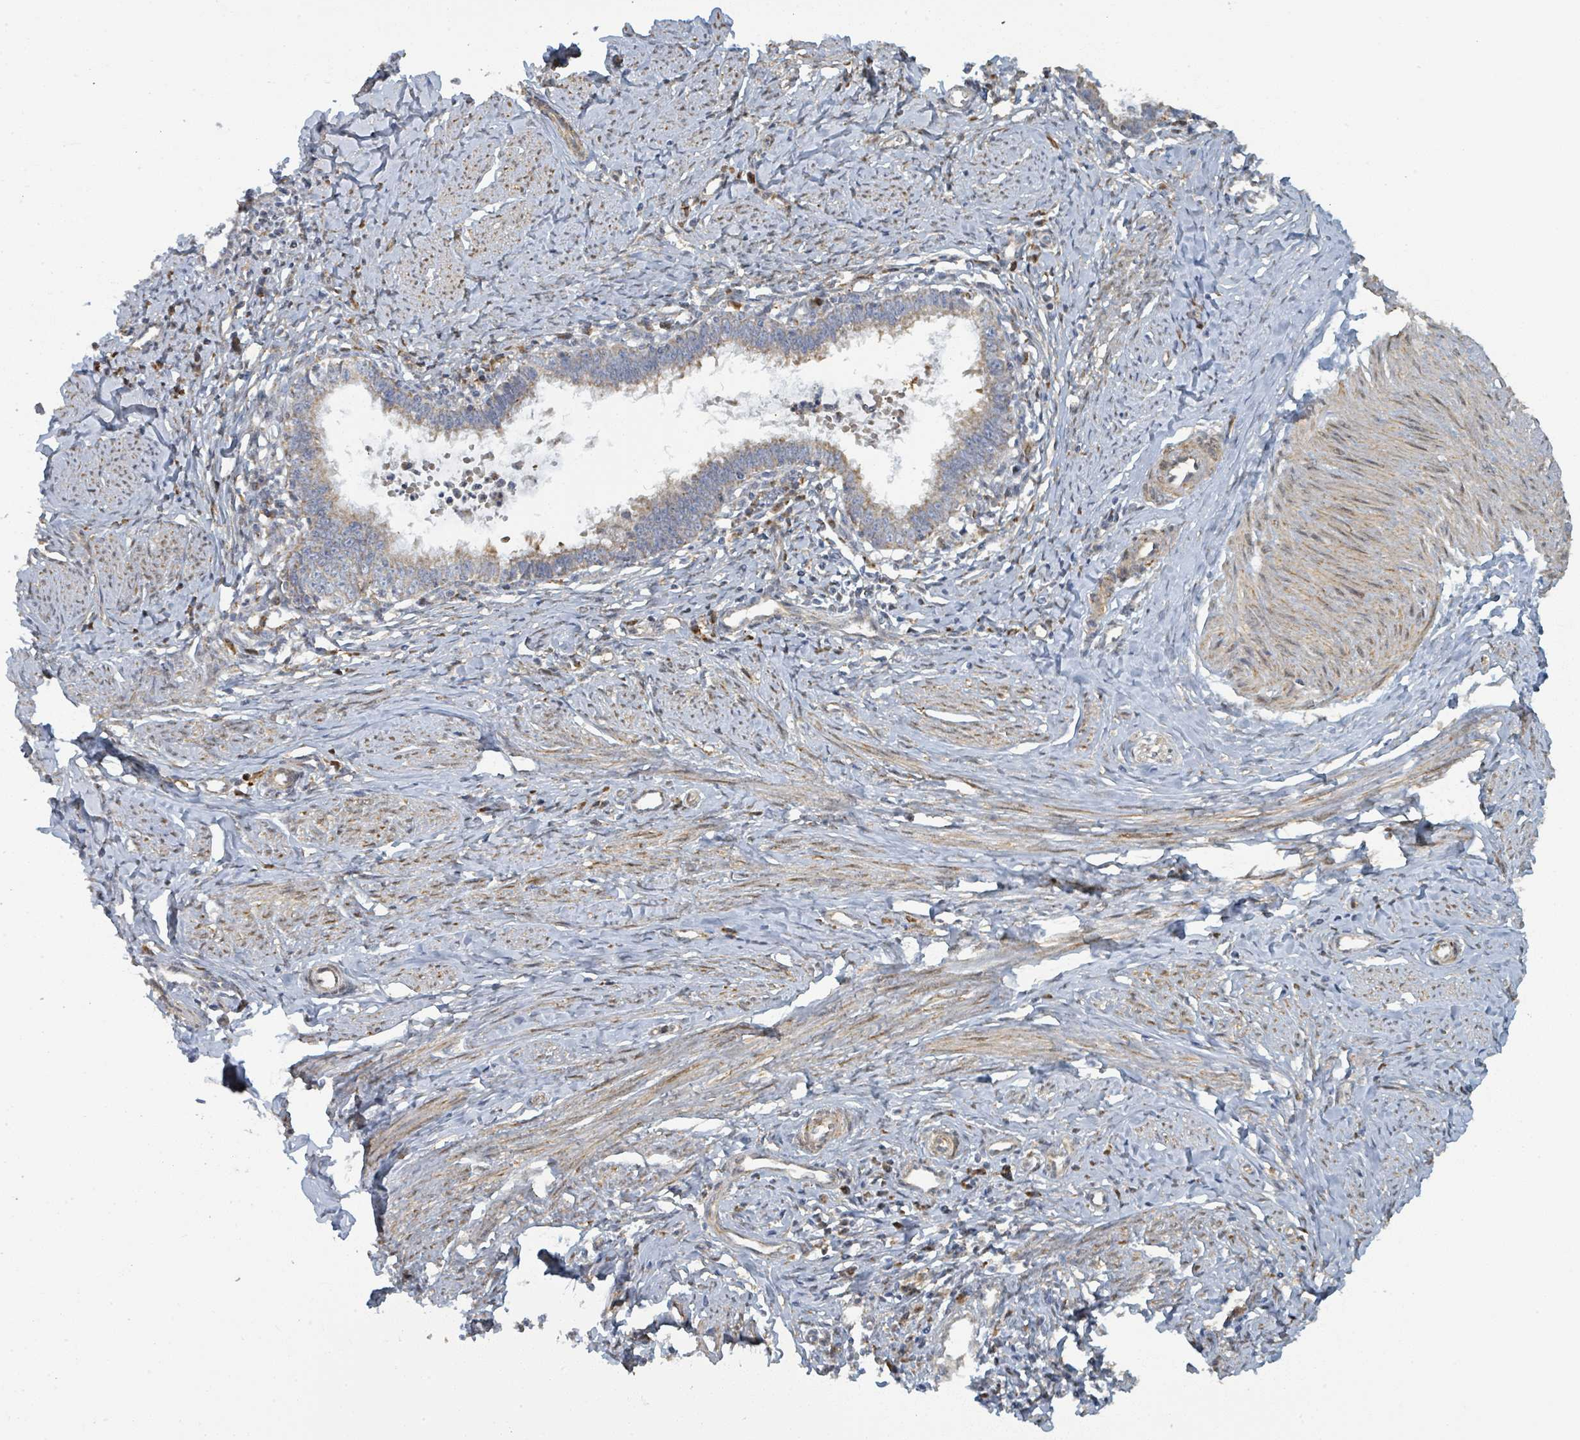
{"staining": {"intensity": "weak", "quantity": ">75%", "location": "cytoplasmic/membranous"}, "tissue": "cervical cancer", "cell_type": "Tumor cells", "image_type": "cancer", "snomed": [{"axis": "morphology", "description": "Adenocarcinoma, NOS"}, {"axis": "topography", "description": "Cervix"}], "caption": "Cervical cancer (adenocarcinoma) stained with DAB (3,3'-diaminobenzidine) IHC reveals low levels of weak cytoplasmic/membranous positivity in about >75% of tumor cells.", "gene": "PSMB7", "patient": {"sex": "female", "age": 36}}